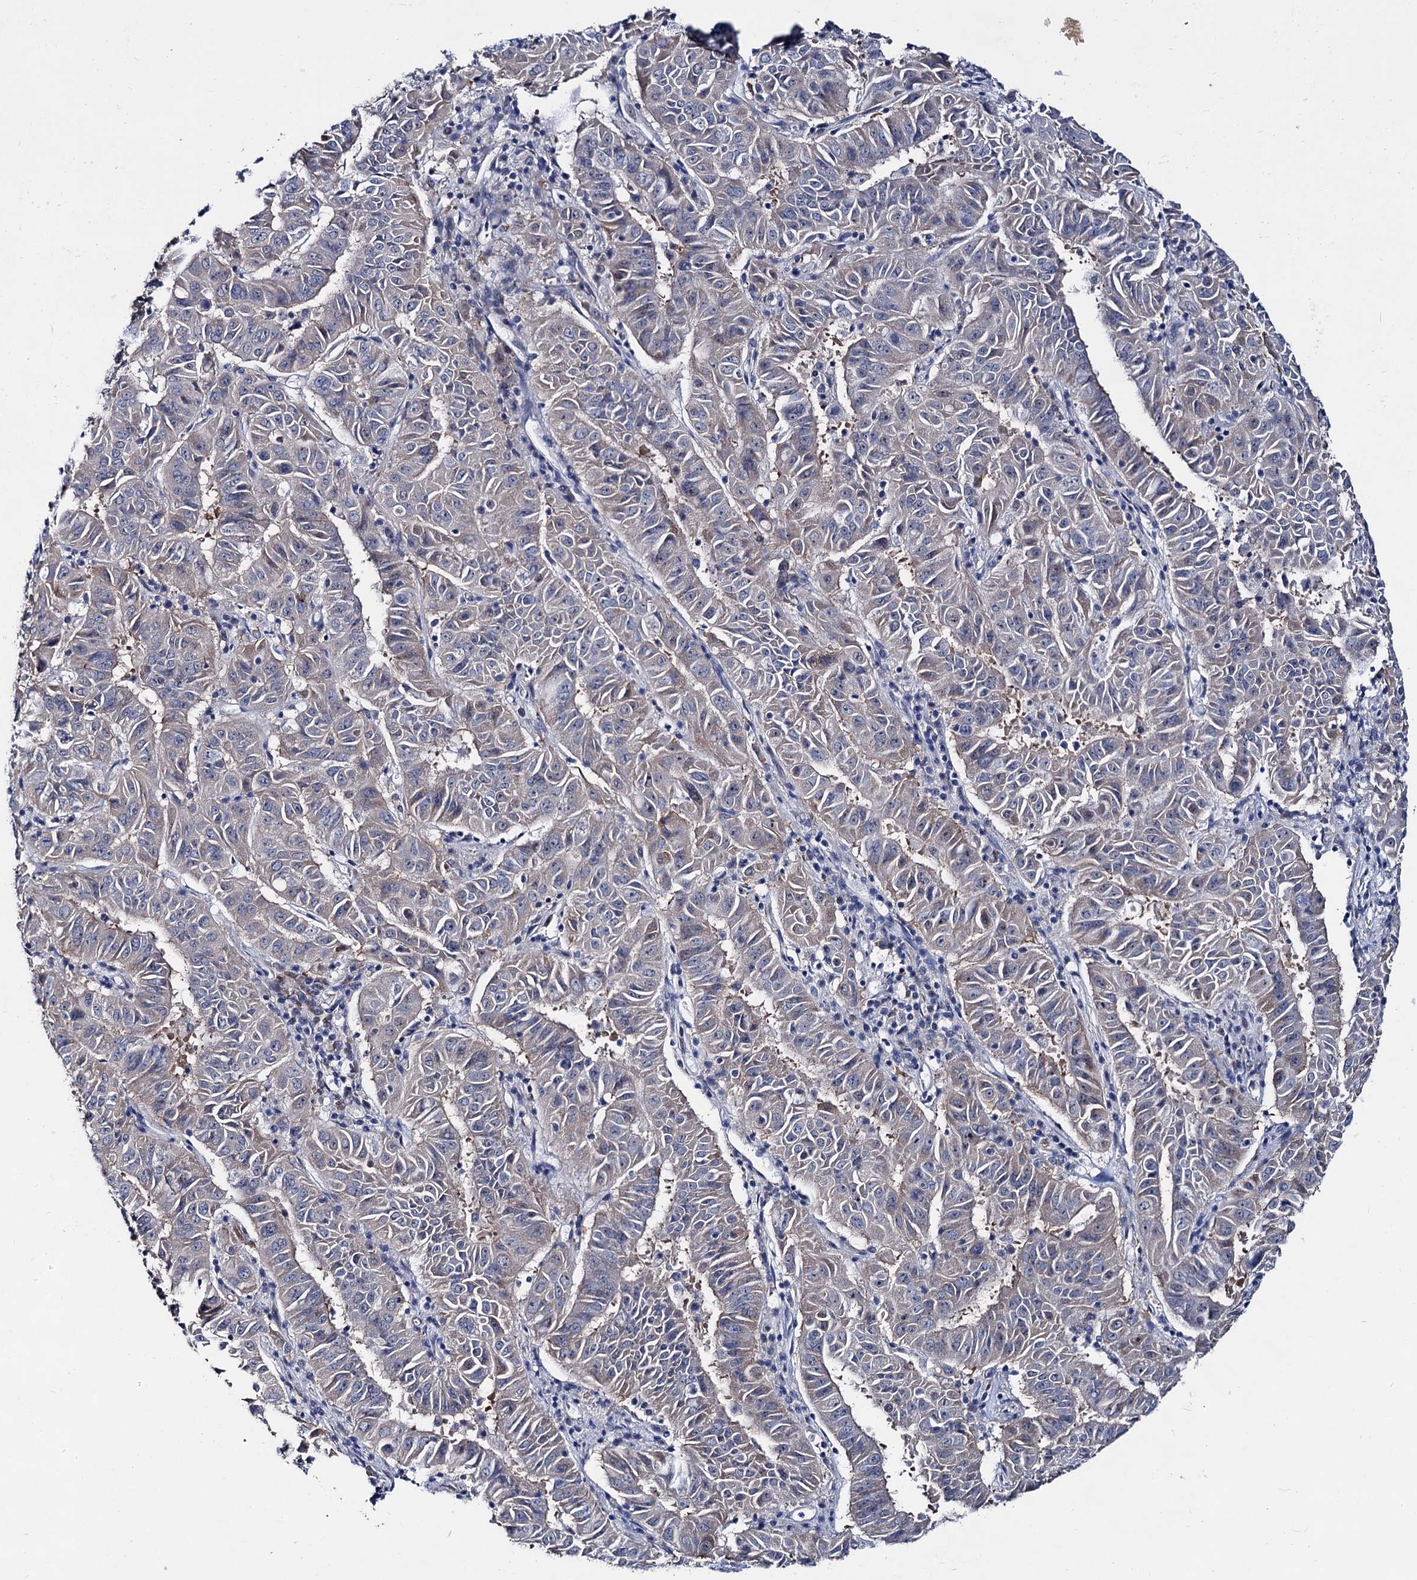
{"staining": {"intensity": "negative", "quantity": "none", "location": "none"}, "tissue": "pancreatic cancer", "cell_type": "Tumor cells", "image_type": "cancer", "snomed": [{"axis": "morphology", "description": "Adenocarcinoma, NOS"}, {"axis": "topography", "description": "Pancreas"}], "caption": "Immunohistochemistry (IHC) of human pancreatic adenocarcinoma reveals no expression in tumor cells. (Immunohistochemistry (IHC), brightfield microscopy, high magnification).", "gene": "CAPRIN2", "patient": {"sex": "male", "age": 63}}